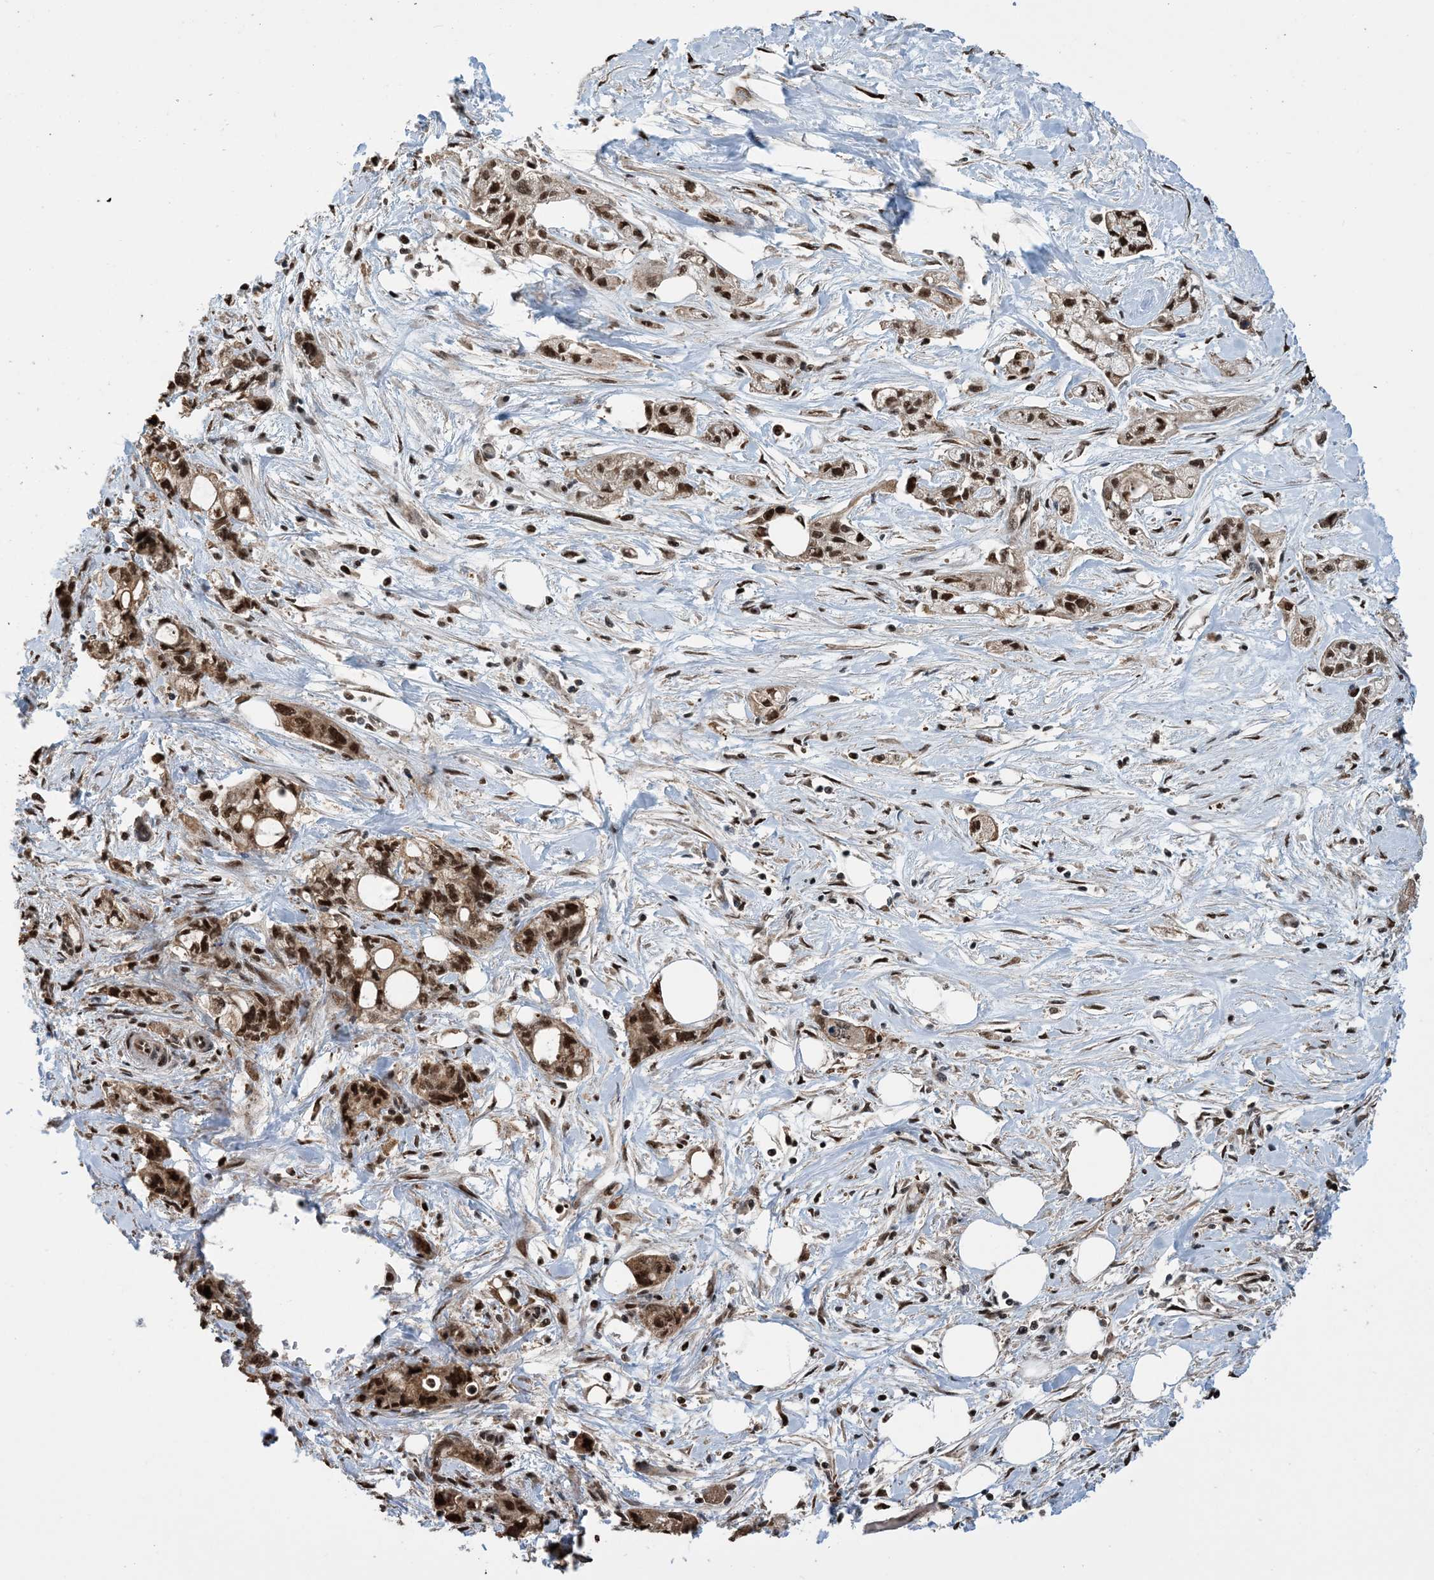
{"staining": {"intensity": "strong", "quantity": ">75%", "location": "cytoplasmic/membranous,nuclear"}, "tissue": "pancreatic cancer", "cell_type": "Tumor cells", "image_type": "cancer", "snomed": [{"axis": "morphology", "description": "Adenocarcinoma, NOS"}, {"axis": "topography", "description": "Pancreas"}], "caption": "Tumor cells demonstrate strong cytoplasmic/membranous and nuclear expression in approximately >75% of cells in pancreatic adenocarcinoma.", "gene": "HSPA1A", "patient": {"sex": "male", "age": 70}}